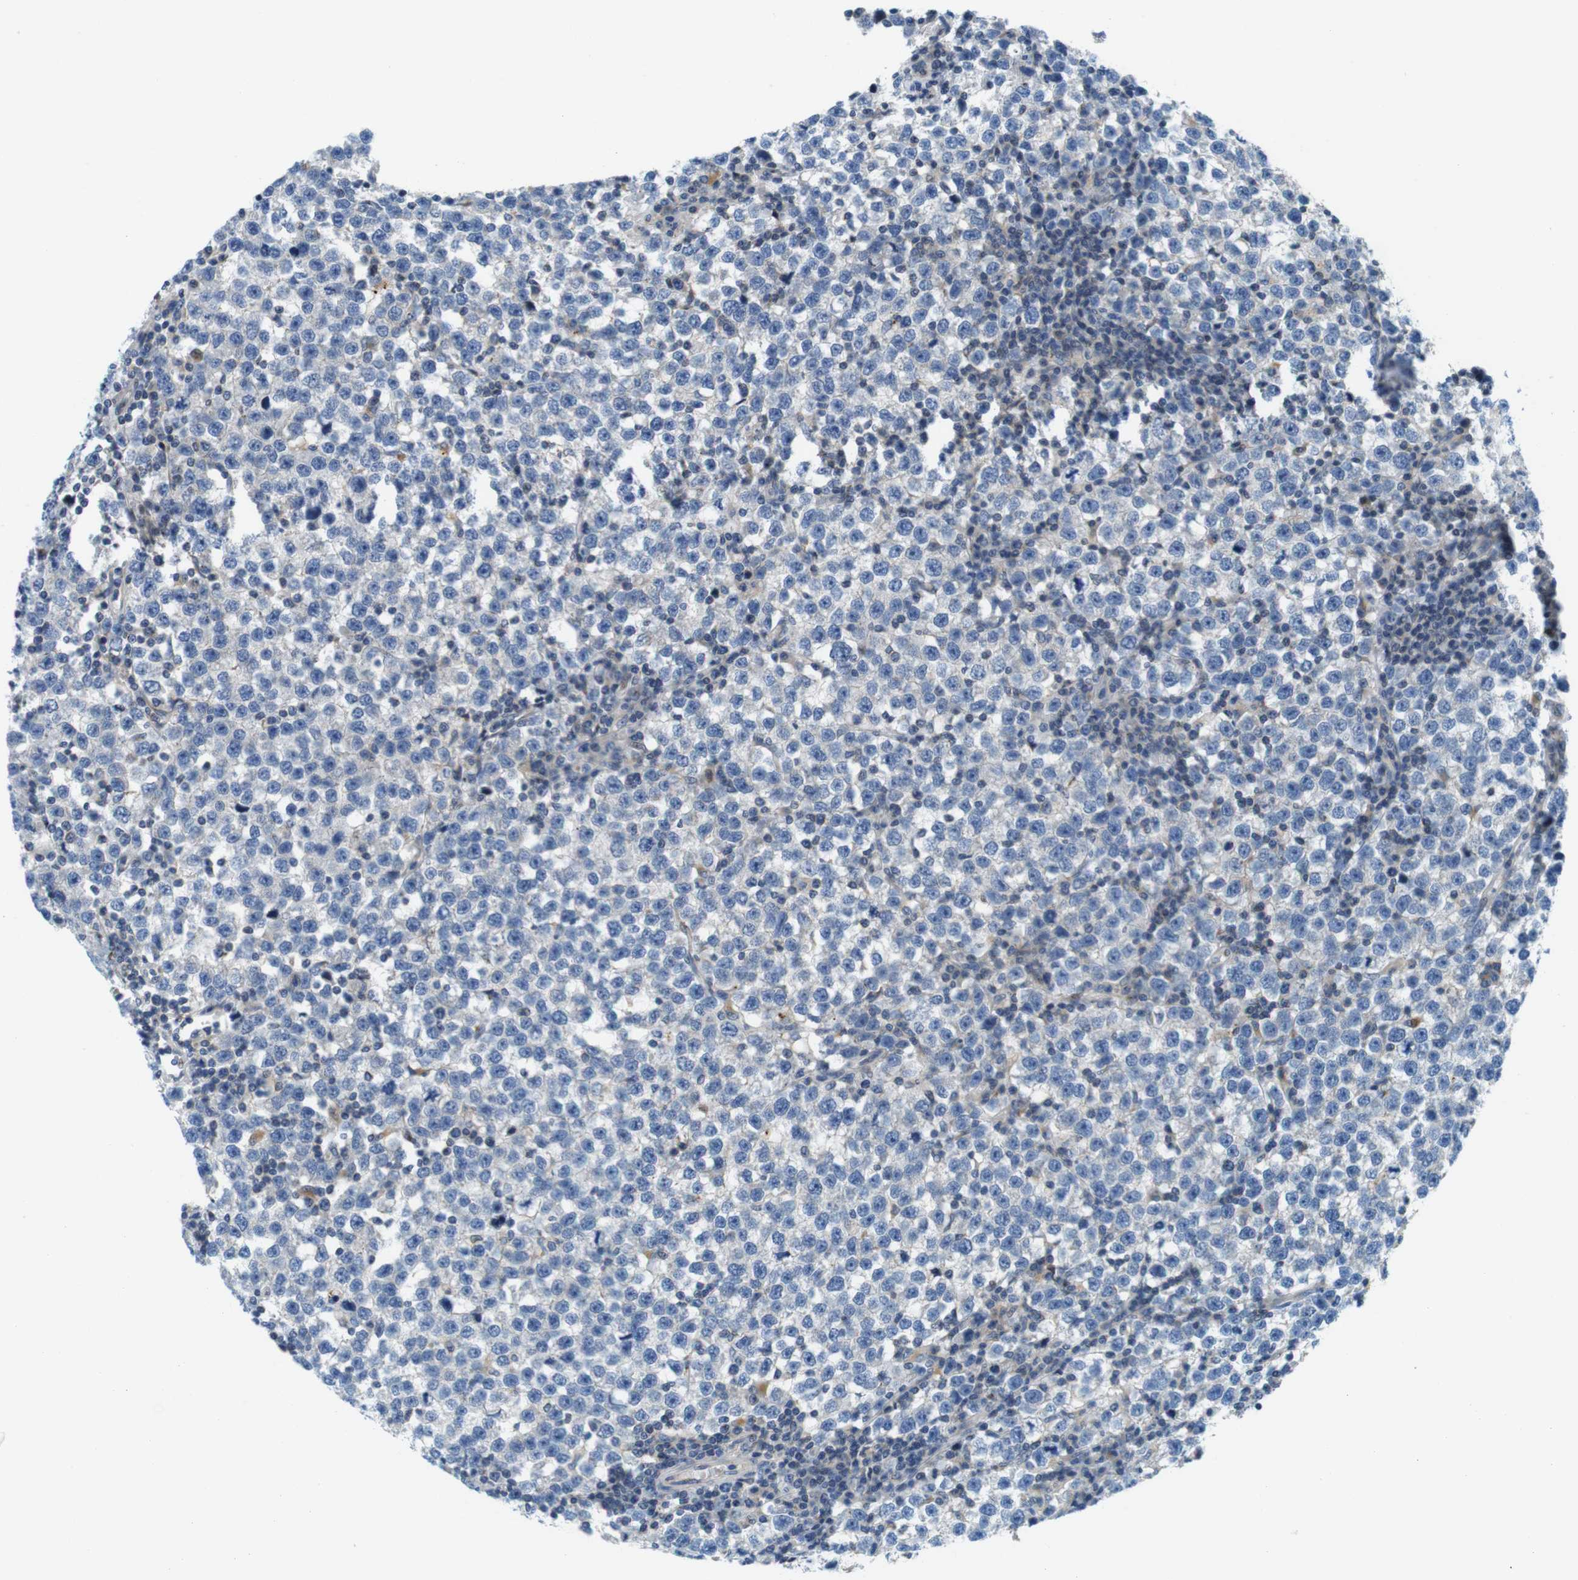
{"staining": {"intensity": "negative", "quantity": "none", "location": "none"}, "tissue": "testis cancer", "cell_type": "Tumor cells", "image_type": "cancer", "snomed": [{"axis": "morphology", "description": "Seminoma, NOS"}, {"axis": "topography", "description": "Testis"}], "caption": "Testis cancer was stained to show a protein in brown. There is no significant positivity in tumor cells.", "gene": "ZDHHC3", "patient": {"sex": "male", "age": 43}}